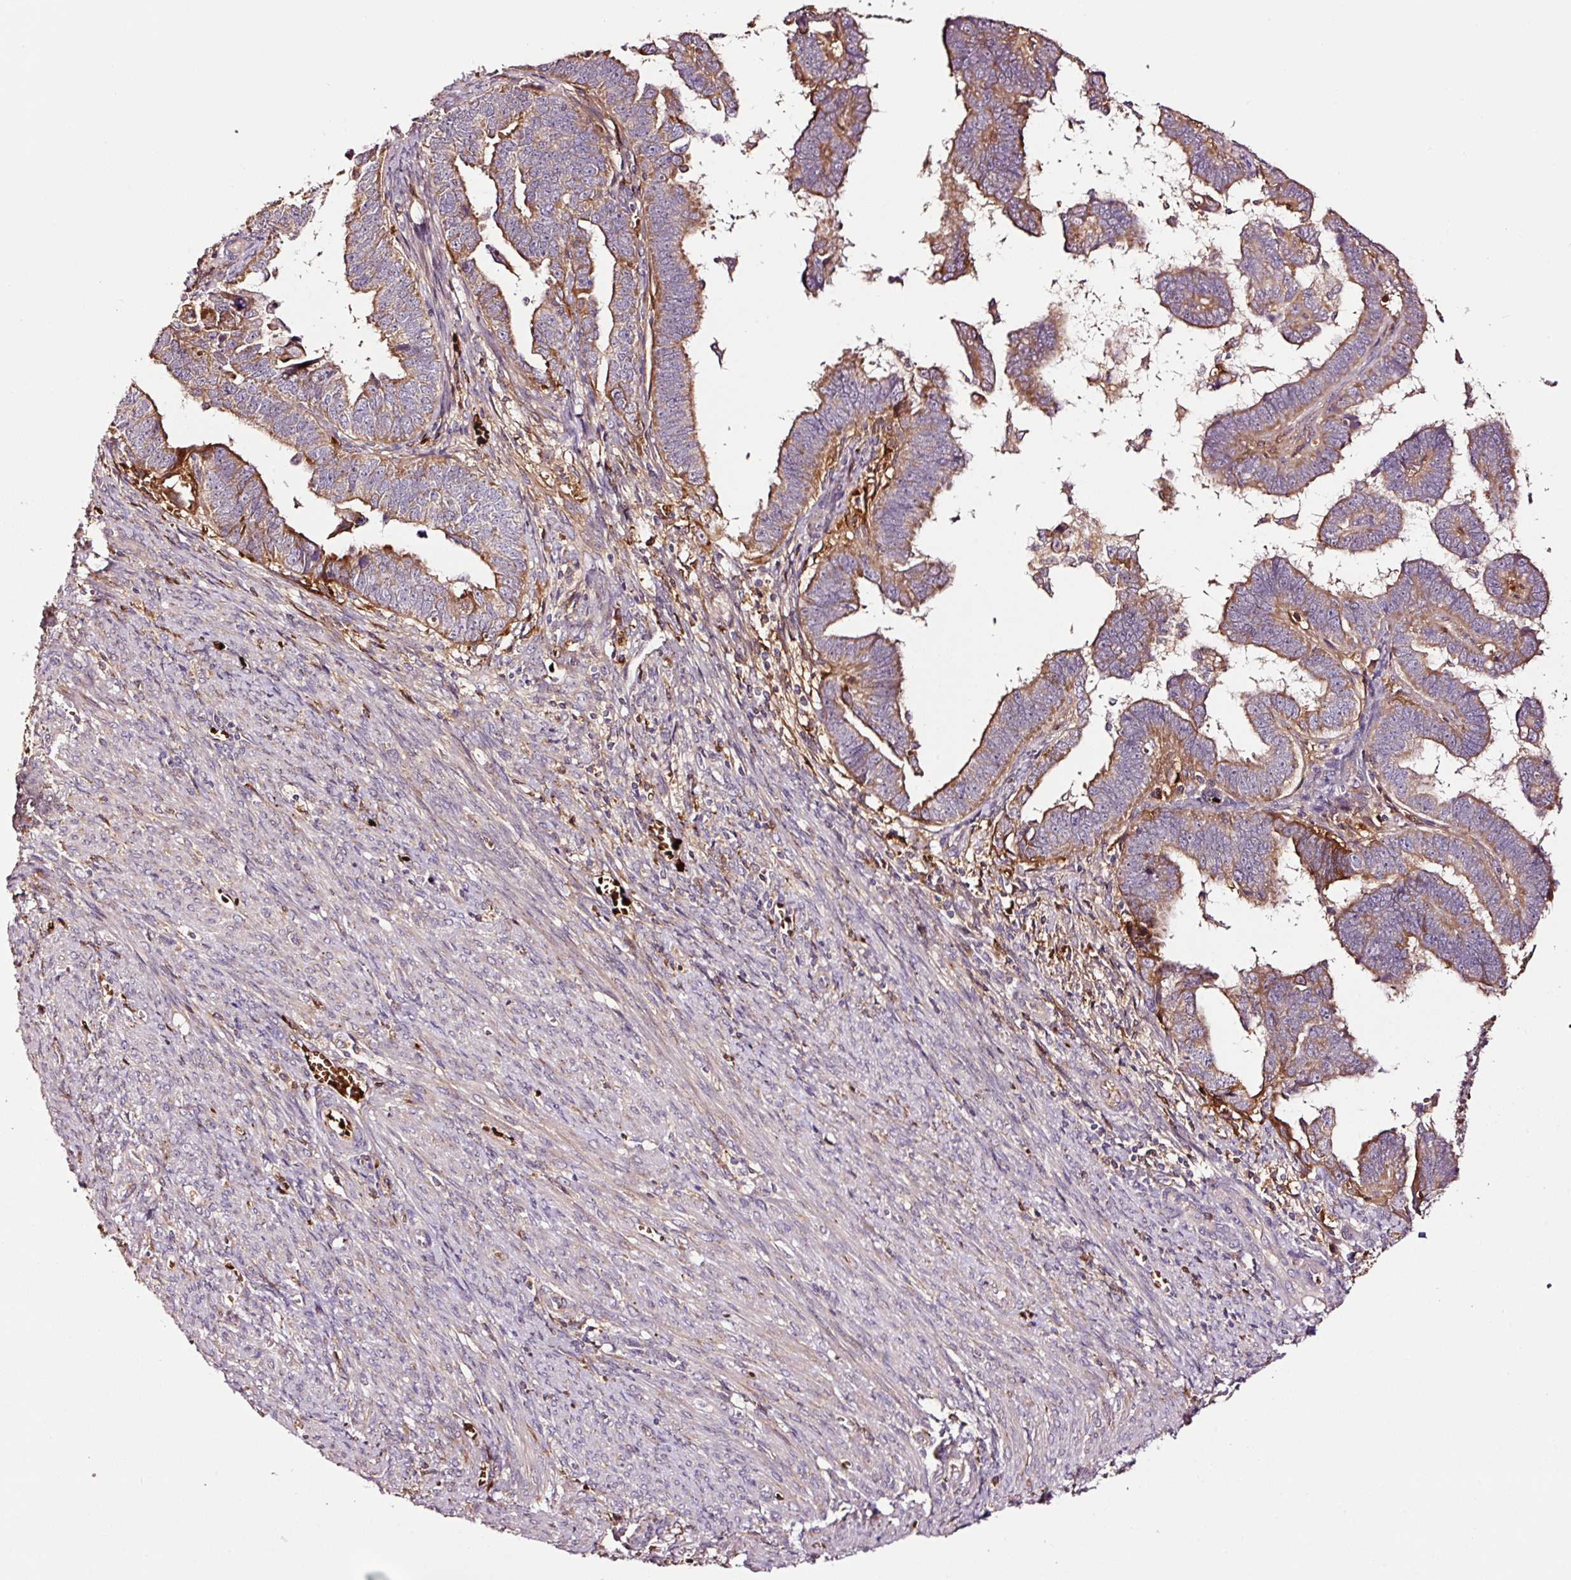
{"staining": {"intensity": "strong", "quantity": ">75%", "location": "cytoplasmic/membranous"}, "tissue": "endometrial cancer", "cell_type": "Tumor cells", "image_type": "cancer", "snomed": [{"axis": "morphology", "description": "Adenocarcinoma, NOS"}, {"axis": "topography", "description": "Endometrium"}], "caption": "Human endometrial adenocarcinoma stained with a protein marker shows strong staining in tumor cells.", "gene": "PGLYRP2", "patient": {"sex": "female", "age": 75}}